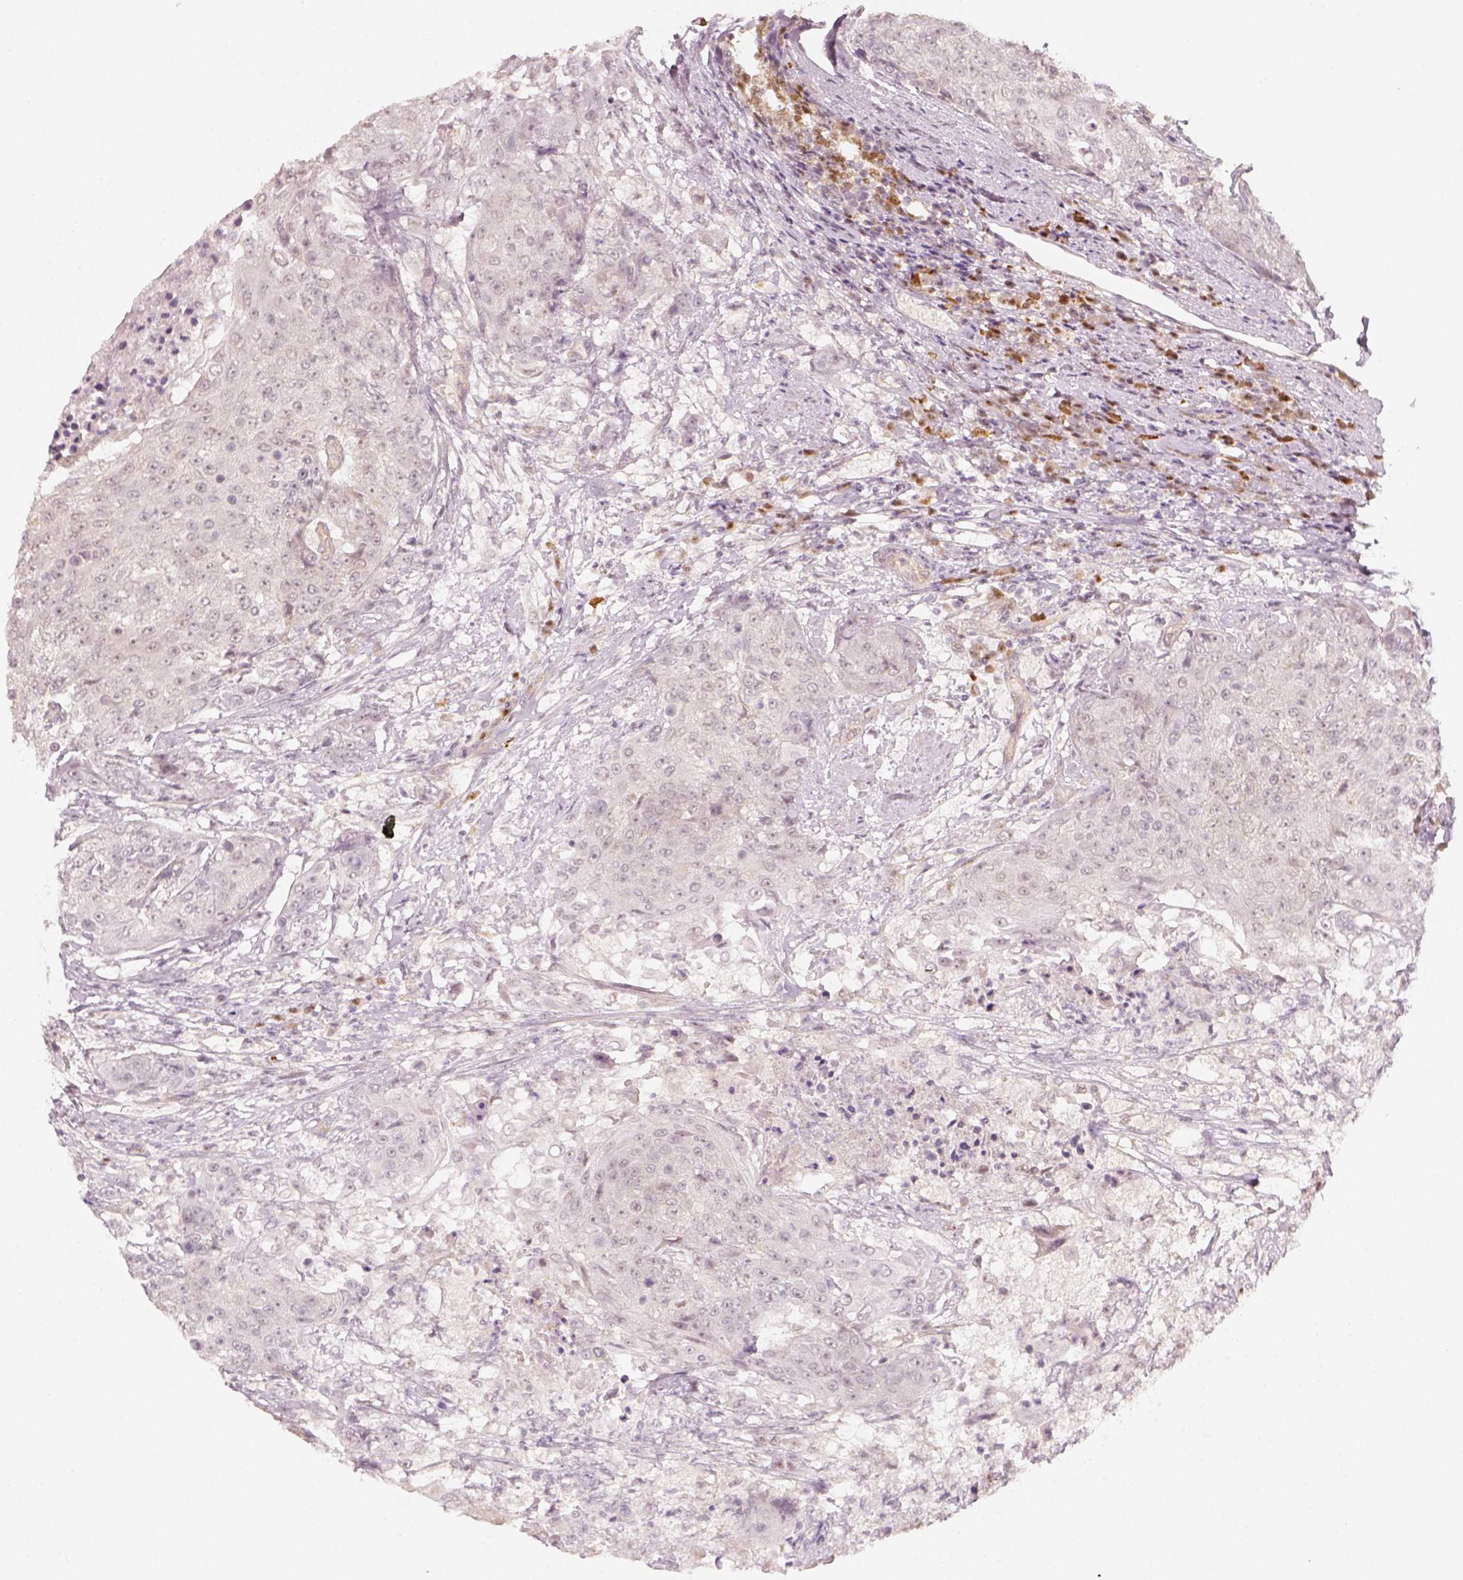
{"staining": {"intensity": "weak", "quantity": "<25%", "location": "nuclear"}, "tissue": "urothelial cancer", "cell_type": "Tumor cells", "image_type": "cancer", "snomed": [{"axis": "morphology", "description": "Urothelial carcinoma, High grade"}, {"axis": "topography", "description": "Urinary bladder"}], "caption": "High power microscopy image of an IHC micrograph of high-grade urothelial carcinoma, revealing no significant positivity in tumor cells.", "gene": "EAF2", "patient": {"sex": "female", "age": 63}}